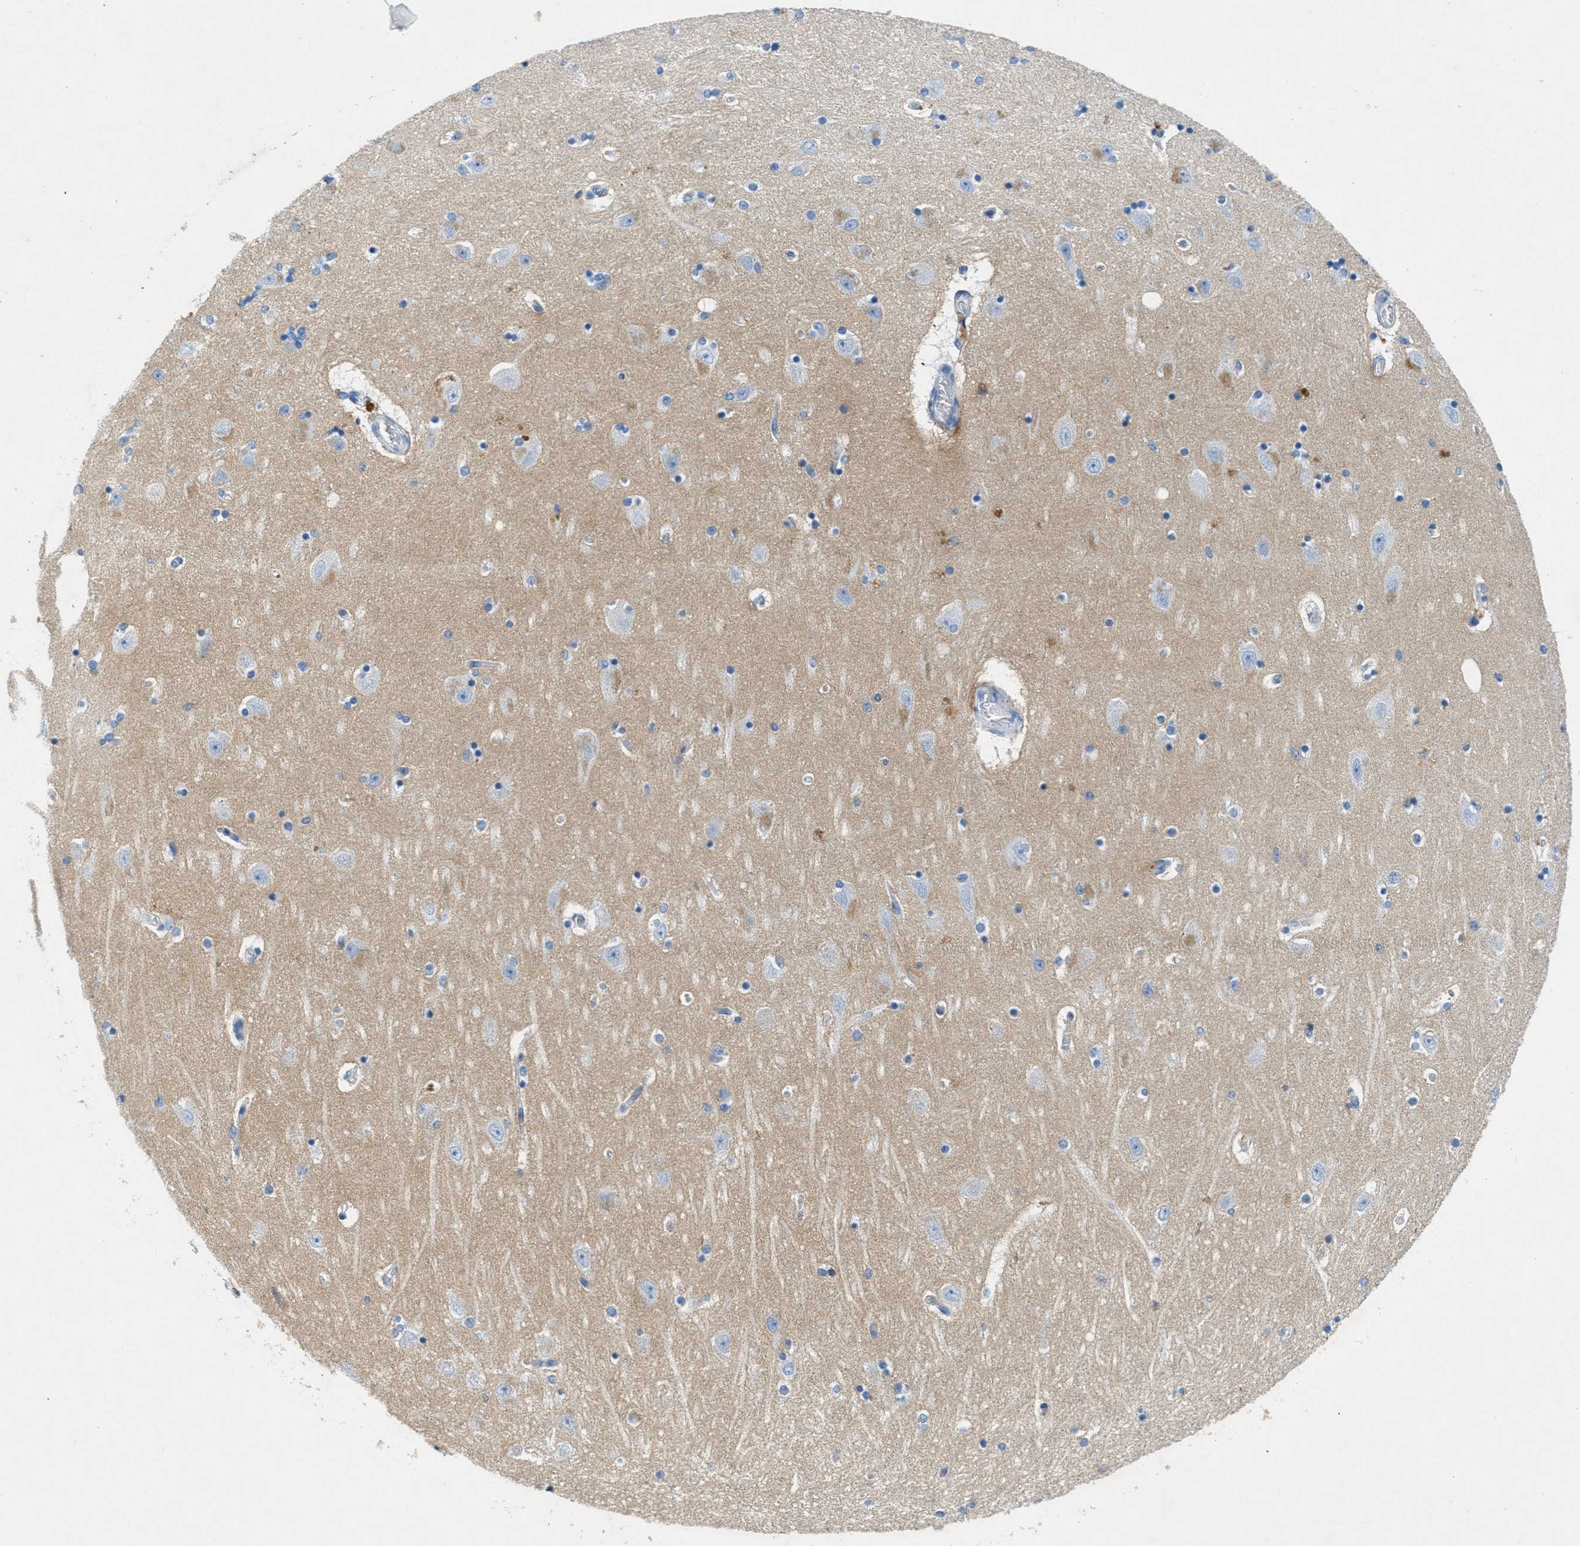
{"staining": {"intensity": "negative", "quantity": "none", "location": "none"}, "tissue": "hippocampus", "cell_type": "Glial cells", "image_type": "normal", "snomed": [{"axis": "morphology", "description": "Normal tissue, NOS"}, {"axis": "topography", "description": "Hippocampus"}], "caption": "A high-resolution micrograph shows immunohistochemistry (IHC) staining of unremarkable hippocampus, which reveals no significant expression in glial cells.", "gene": "GPM6A", "patient": {"sex": "female", "age": 54}}